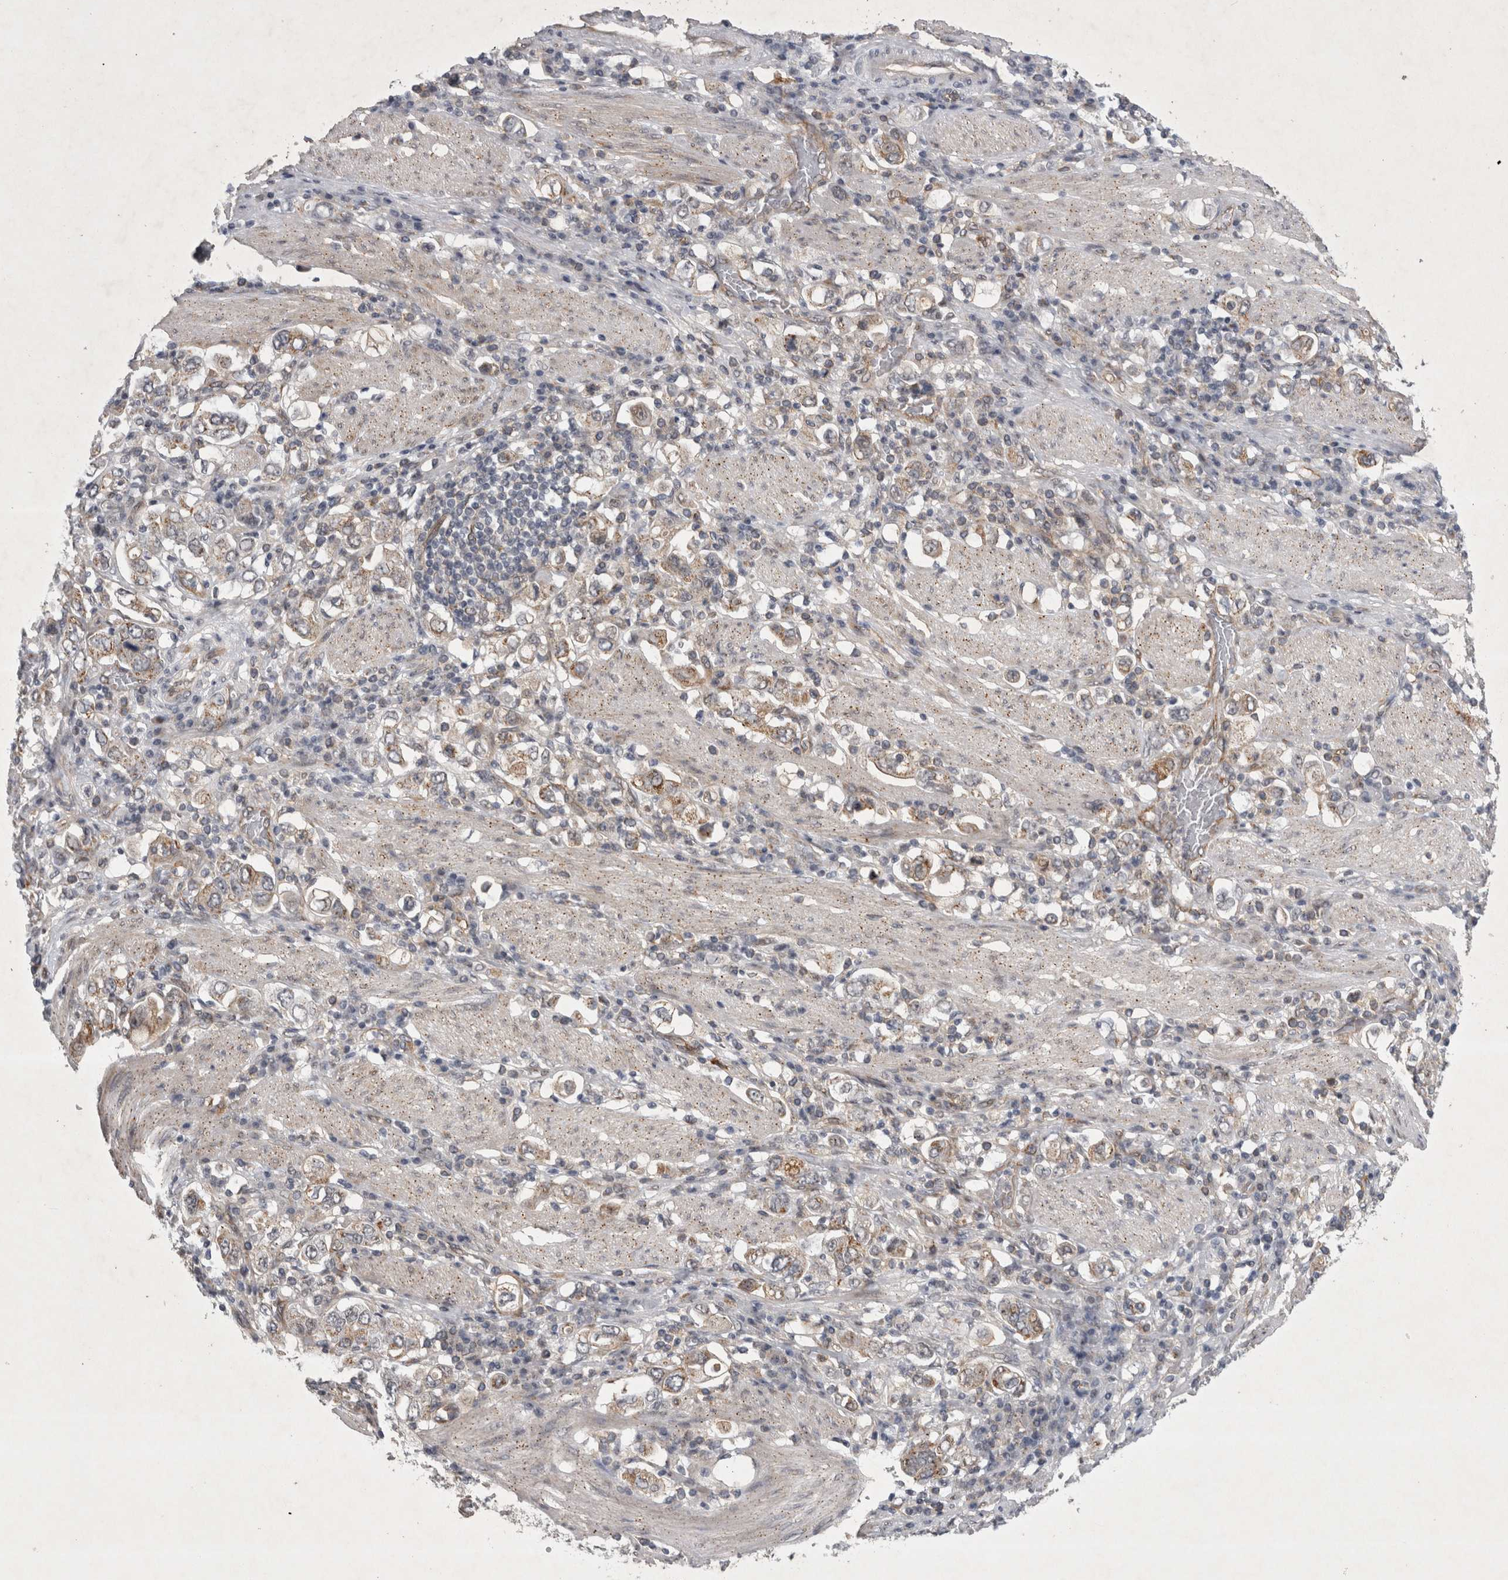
{"staining": {"intensity": "weak", "quantity": ">75%", "location": "cytoplasmic/membranous"}, "tissue": "stomach cancer", "cell_type": "Tumor cells", "image_type": "cancer", "snomed": [{"axis": "morphology", "description": "Adenocarcinoma, NOS"}, {"axis": "topography", "description": "Stomach, upper"}], "caption": "Adenocarcinoma (stomach) stained with a protein marker displays weak staining in tumor cells.", "gene": "PARP11", "patient": {"sex": "male", "age": 62}}